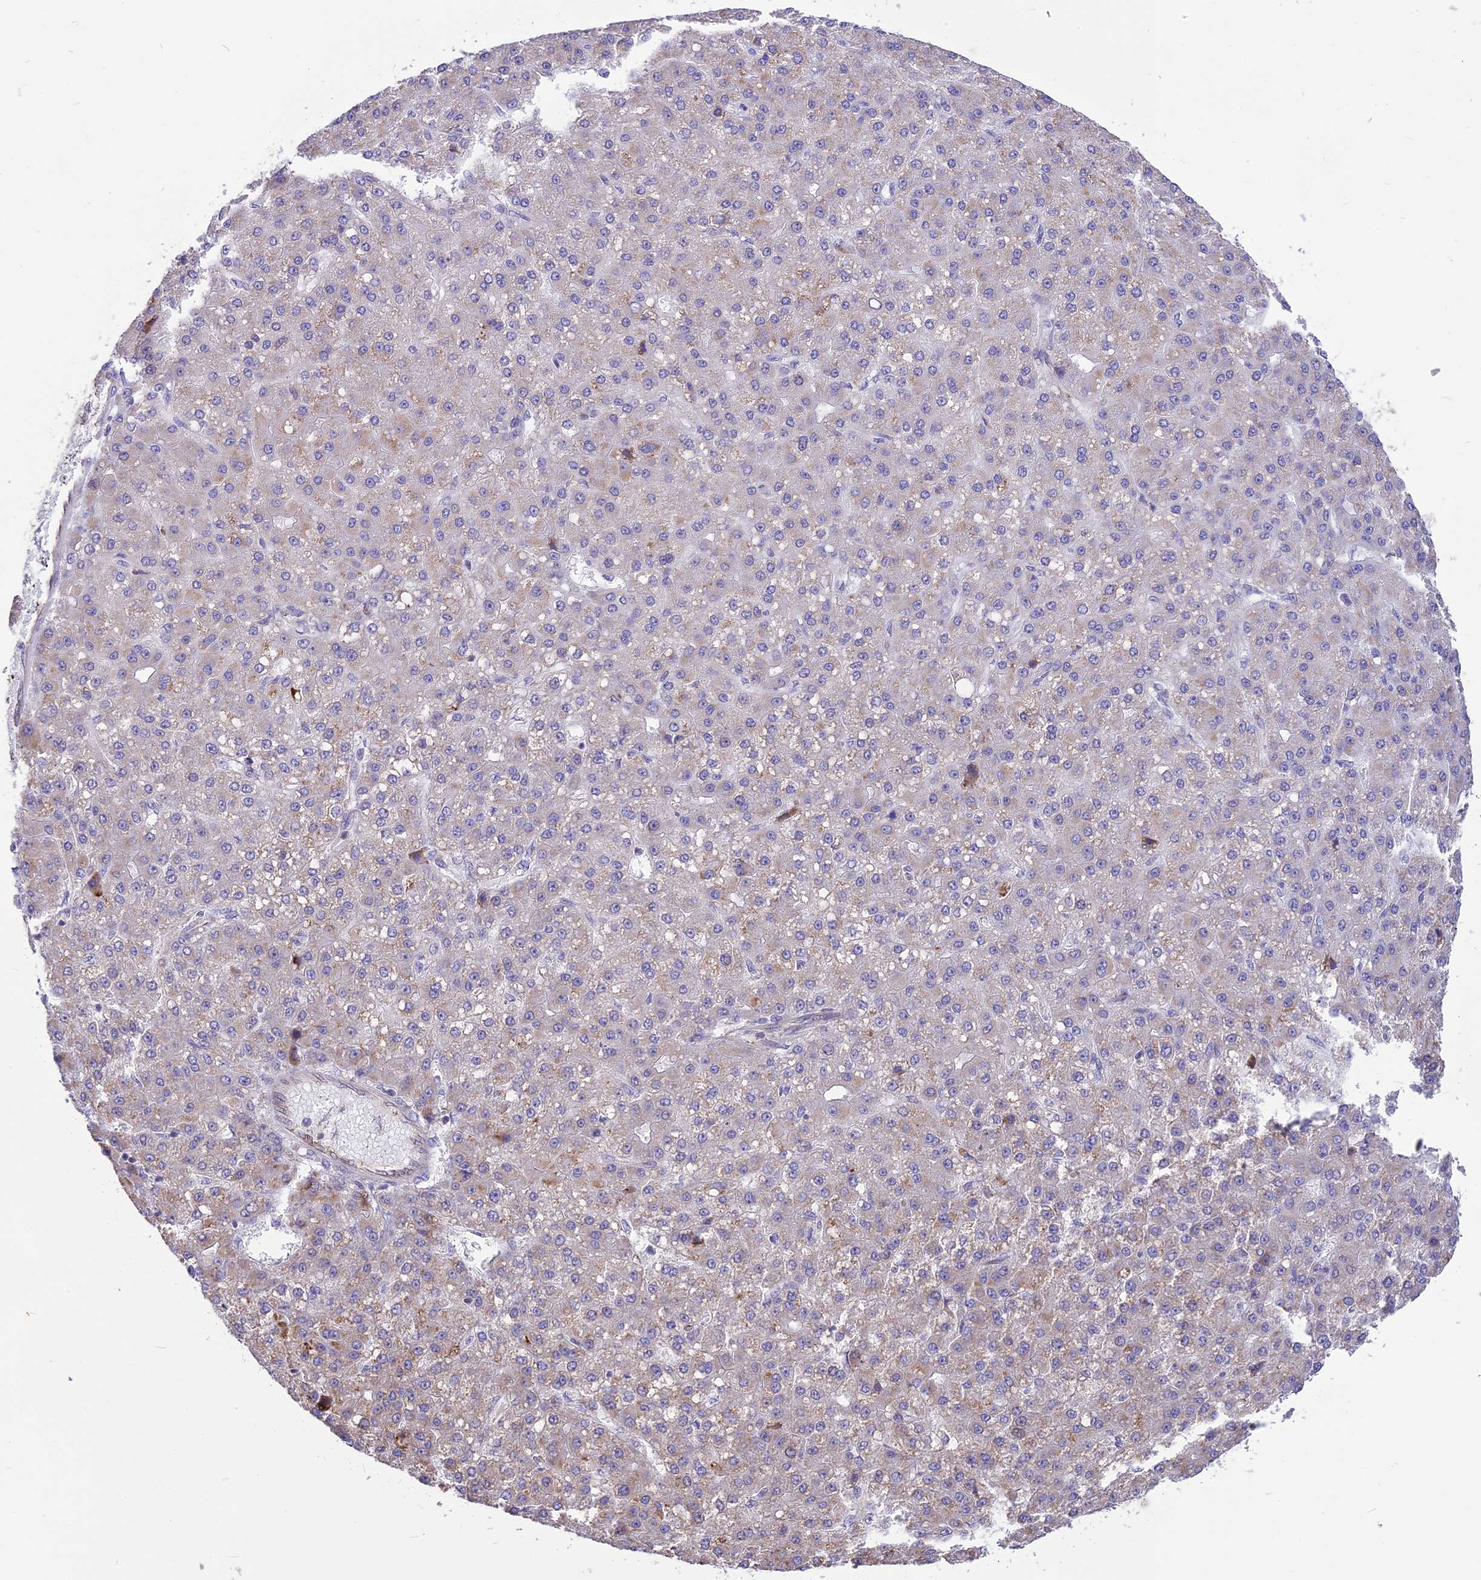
{"staining": {"intensity": "moderate", "quantity": "<25%", "location": "cytoplasmic/membranous"}, "tissue": "liver cancer", "cell_type": "Tumor cells", "image_type": "cancer", "snomed": [{"axis": "morphology", "description": "Carcinoma, Hepatocellular, NOS"}, {"axis": "topography", "description": "Liver"}], "caption": "Immunohistochemistry of liver cancer exhibits low levels of moderate cytoplasmic/membranous positivity in approximately <25% of tumor cells.", "gene": "DOC2B", "patient": {"sex": "male", "age": 67}}